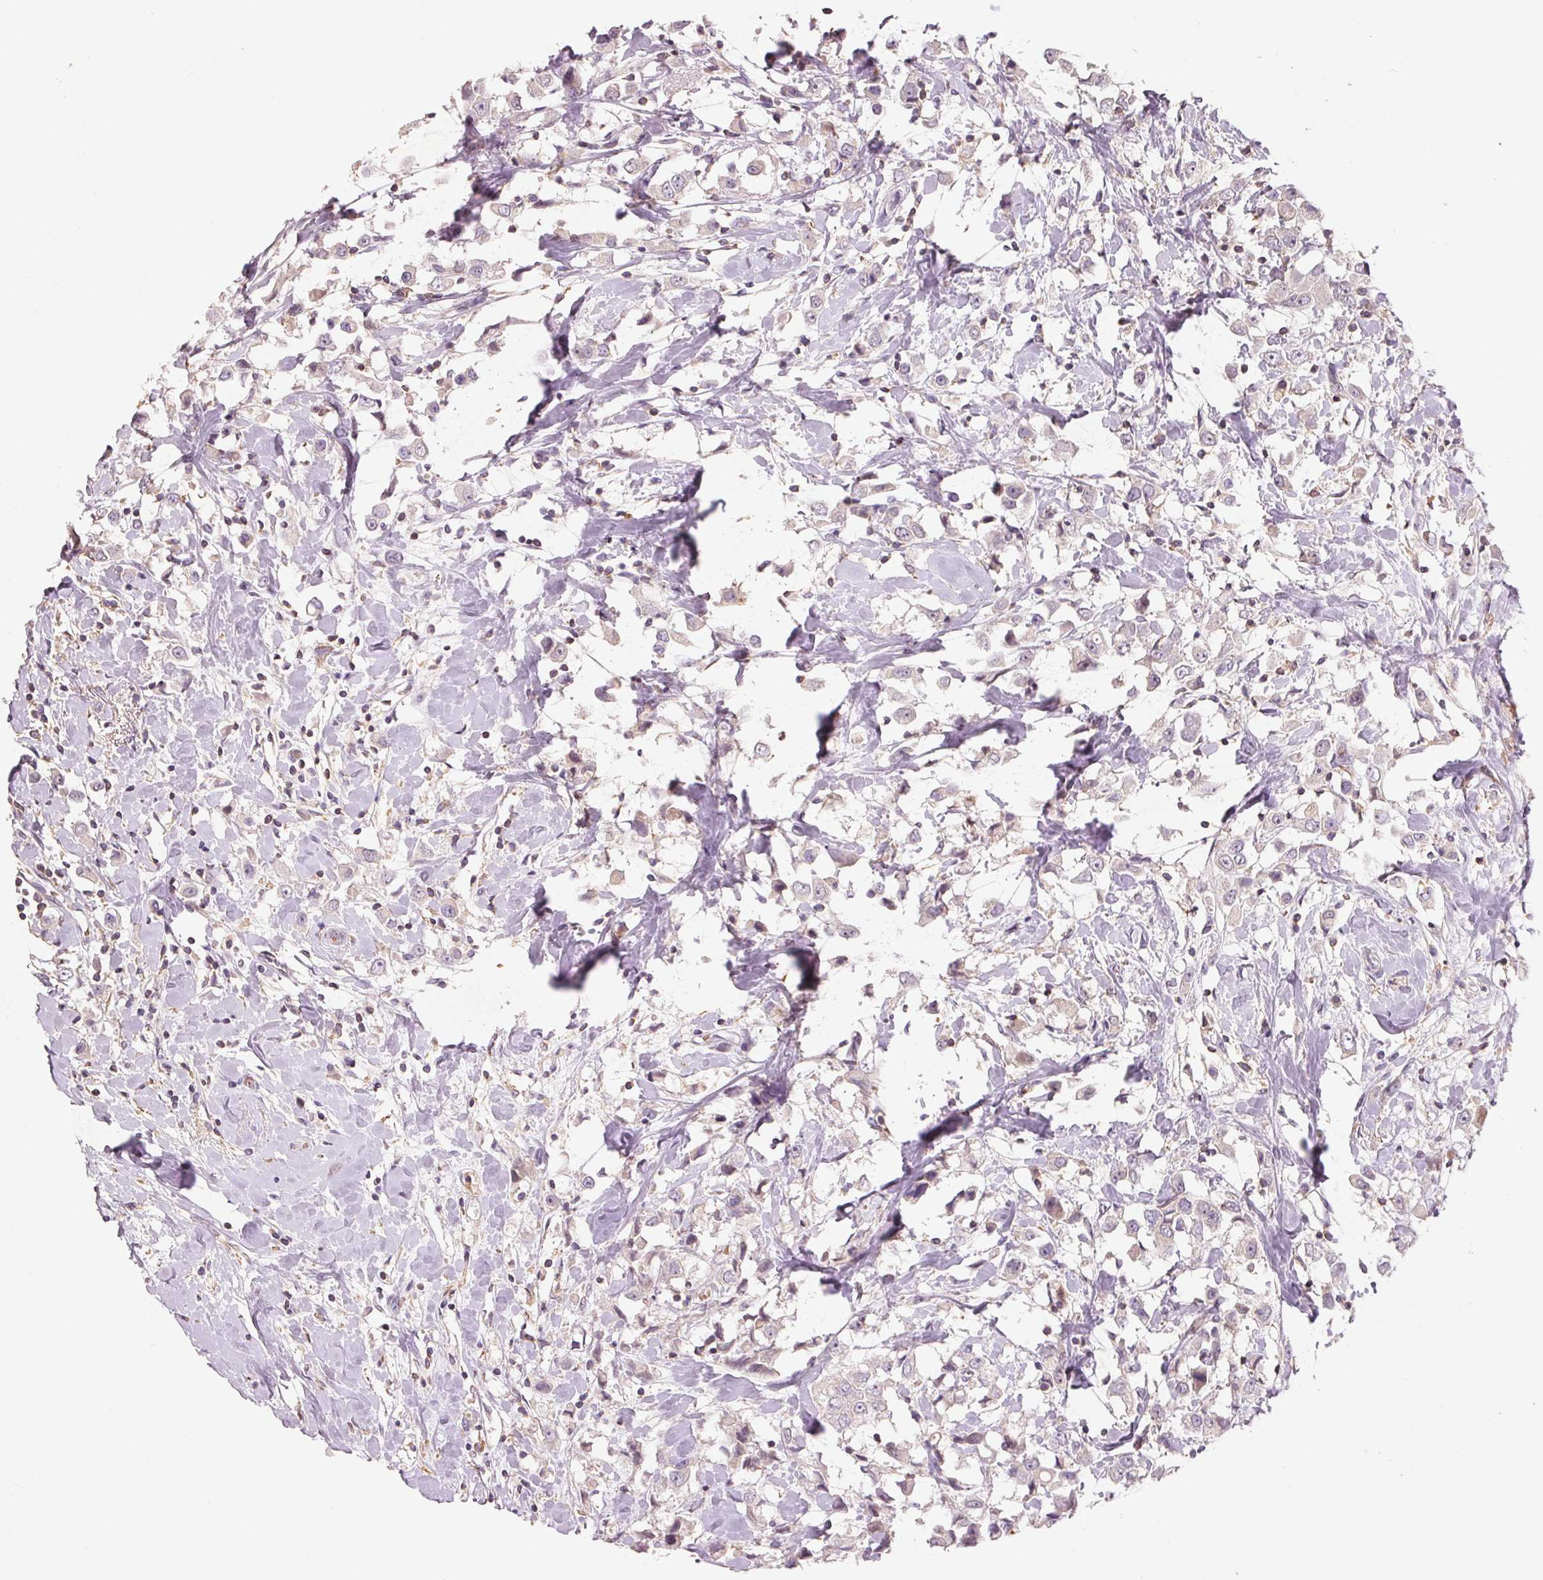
{"staining": {"intensity": "negative", "quantity": "none", "location": "none"}, "tissue": "breast cancer", "cell_type": "Tumor cells", "image_type": "cancer", "snomed": [{"axis": "morphology", "description": "Duct carcinoma"}, {"axis": "topography", "description": "Breast"}], "caption": "Immunohistochemistry image of neoplastic tissue: human breast cancer (intraductal carcinoma) stained with DAB exhibits no significant protein expression in tumor cells.", "gene": "KCNK15", "patient": {"sex": "female", "age": 61}}